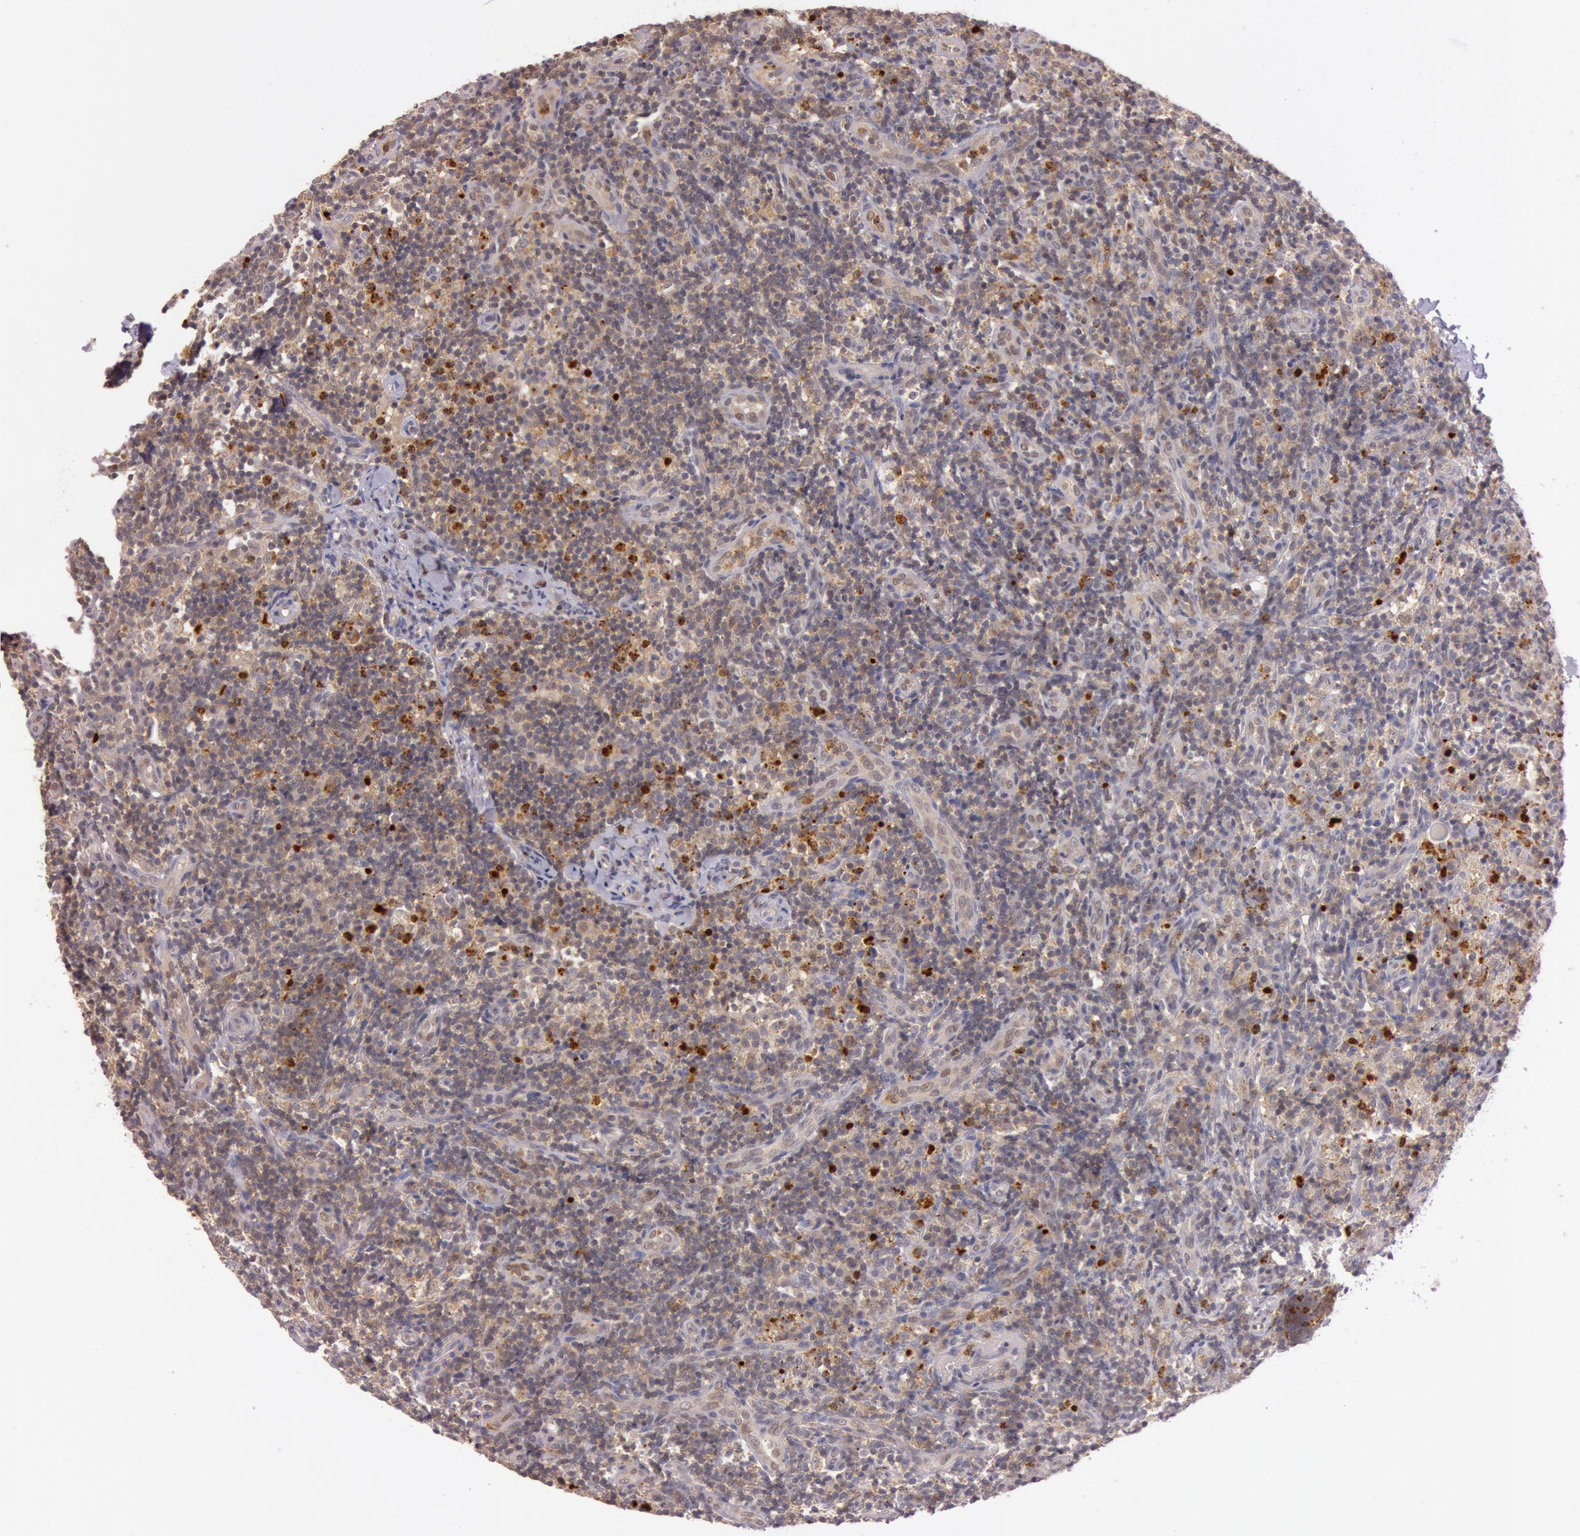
{"staining": {"intensity": "weak", "quantity": ">75%", "location": "cytoplasmic/membranous"}, "tissue": "lymph node", "cell_type": "Germinal center cells", "image_type": "normal", "snomed": [{"axis": "morphology", "description": "Normal tissue, NOS"}, {"axis": "morphology", "description": "Inflammation, NOS"}, {"axis": "topography", "description": "Lymph node"}], "caption": "A high-resolution micrograph shows immunohistochemistry staining of benign lymph node, which exhibits weak cytoplasmic/membranous staining in about >75% of germinal center cells.", "gene": "ATG2B", "patient": {"sex": "male", "age": 46}}